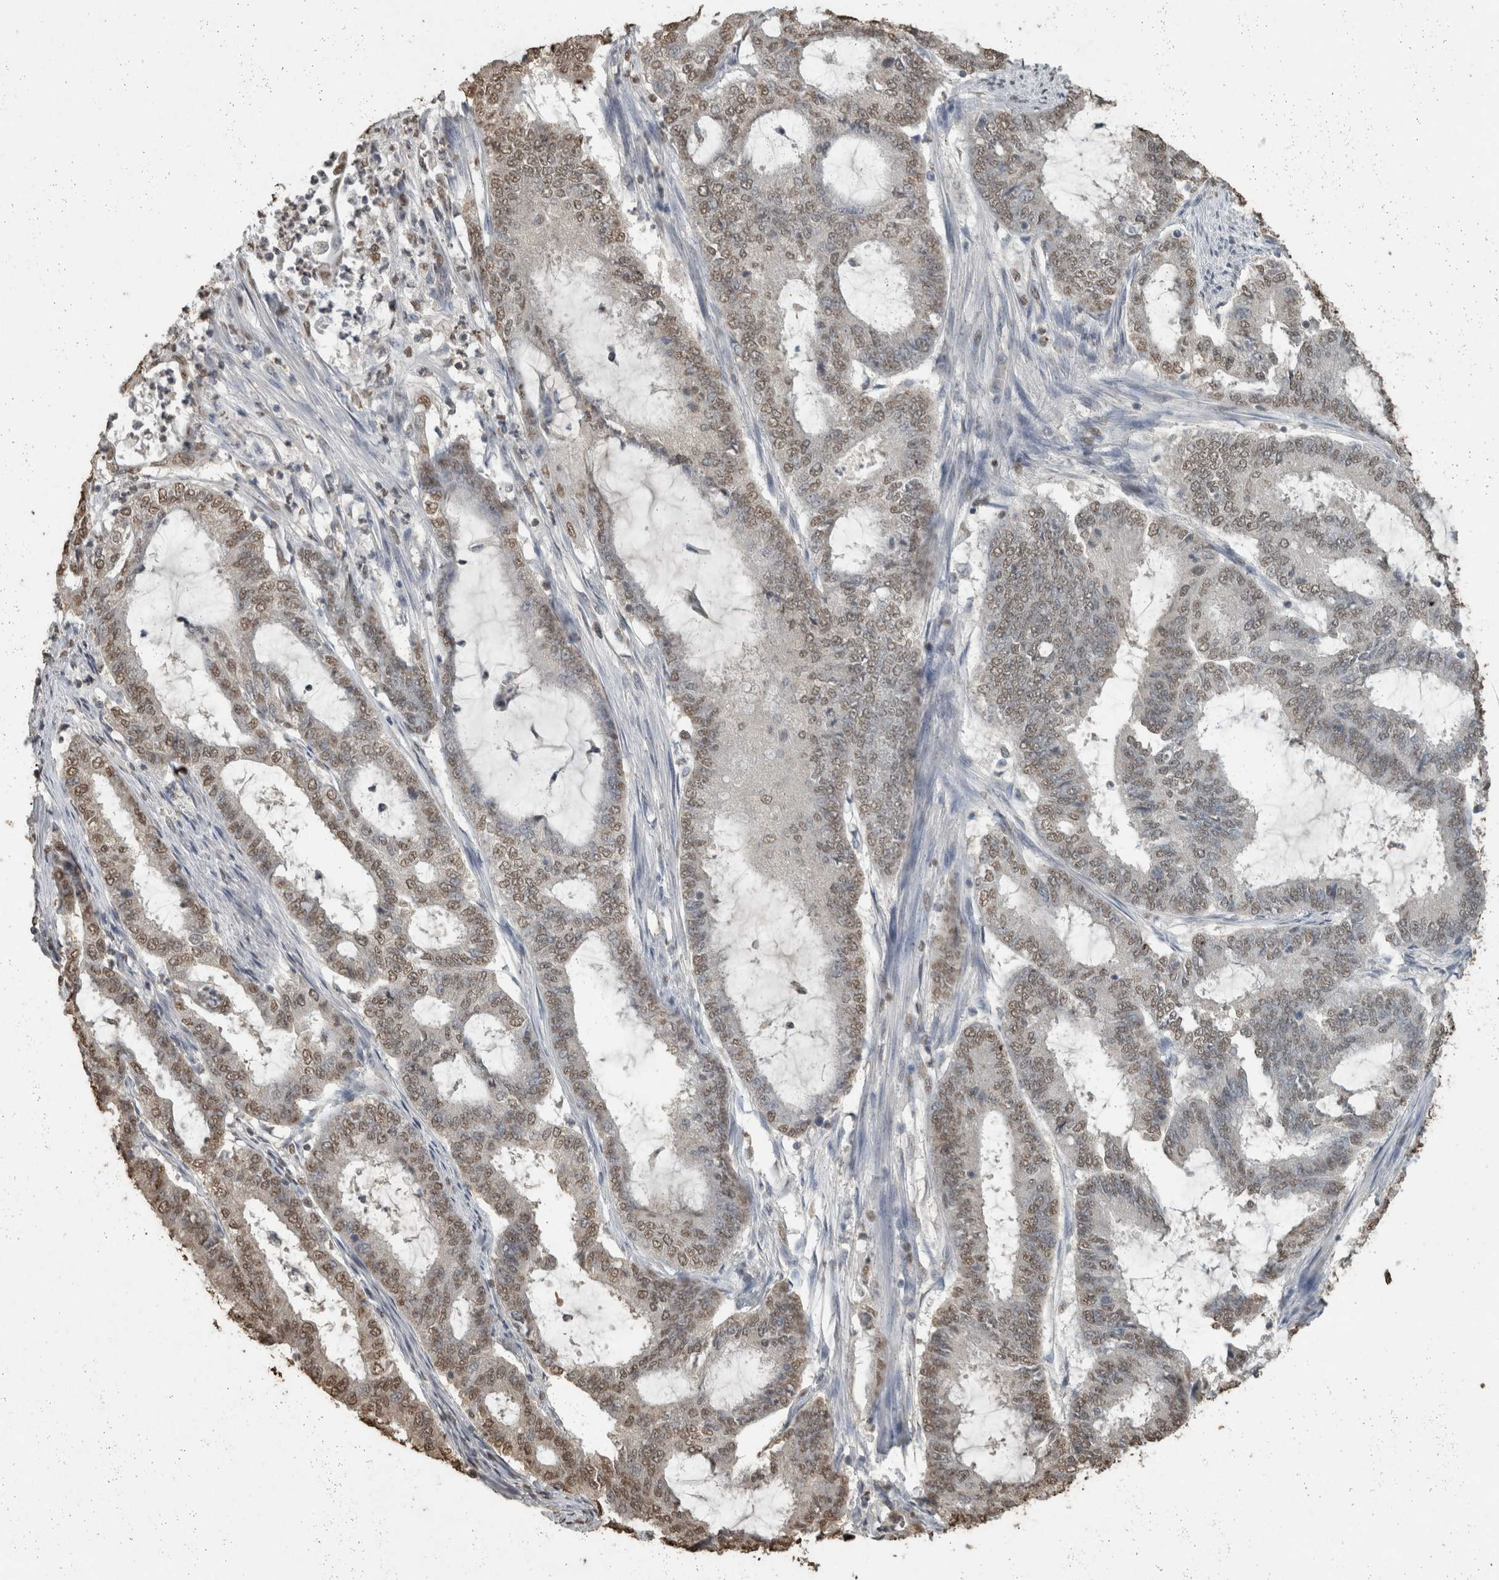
{"staining": {"intensity": "weak", "quantity": ">75%", "location": "nuclear"}, "tissue": "endometrial cancer", "cell_type": "Tumor cells", "image_type": "cancer", "snomed": [{"axis": "morphology", "description": "Adenocarcinoma, NOS"}, {"axis": "topography", "description": "Endometrium"}], "caption": "Endometrial cancer stained with DAB immunohistochemistry (IHC) reveals low levels of weak nuclear positivity in about >75% of tumor cells.", "gene": "HAND2", "patient": {"sex": "female", "age": 51}}